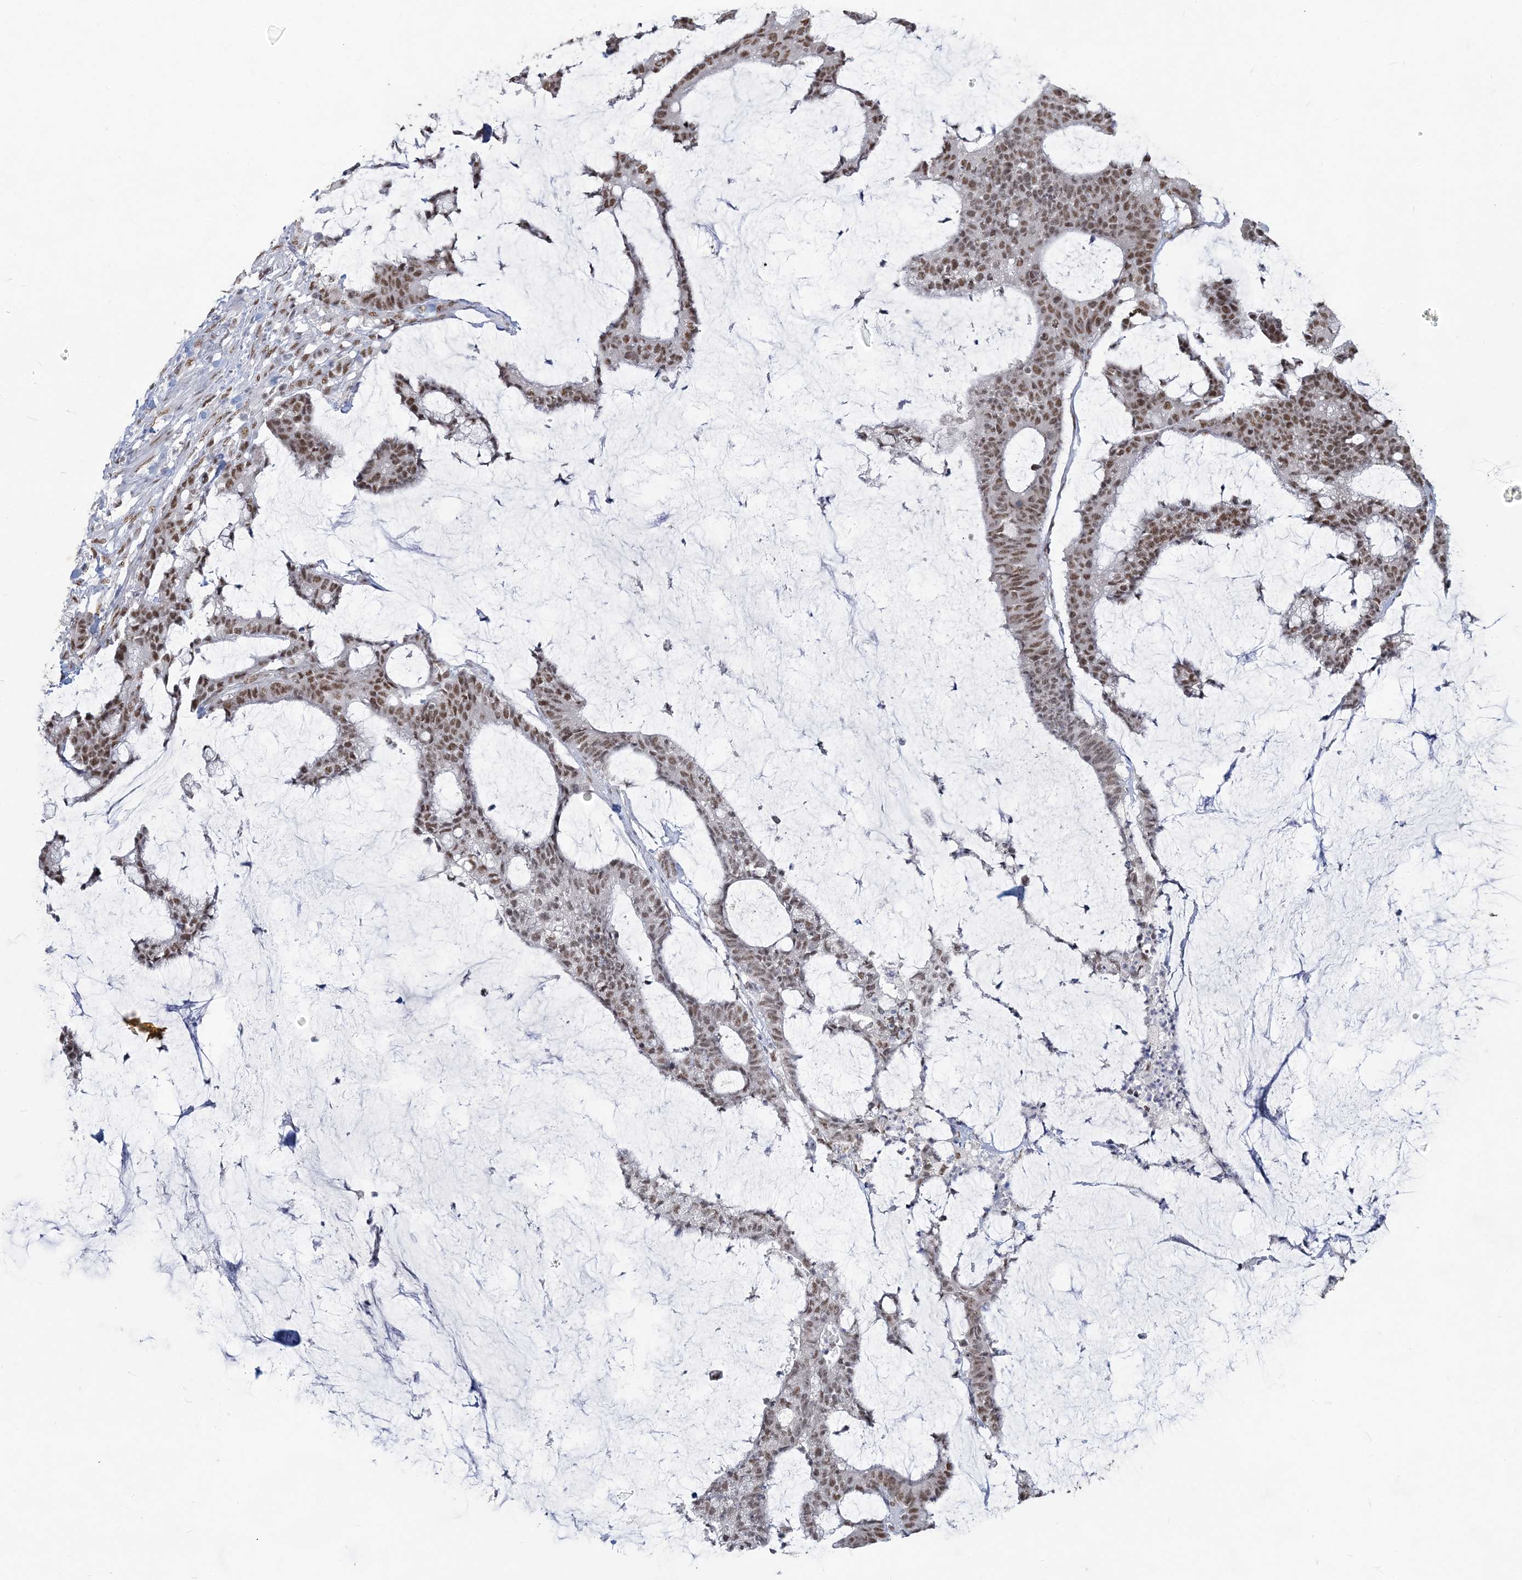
{"staining": {"intensity": "moderate", "quantity": ">75%", "location": "nuclear"}, "tissue": "colorectal cancer", "cell_type": "Tumor cells", "image_type": "cancer", "snomed": [{"axis": "morphology", "description": "Adenocarcinoma, NOS"}, {"axis": "topography", "description": "Colon"}], "caption": "Immunohistochemical staining of human colorectal cancer (adenocarcinoma) reveals moderate nuclear protein staining in about >75% of tumor cells.", "gene": "PLRG1", "patient": {"sex": "female", "age": 84}}